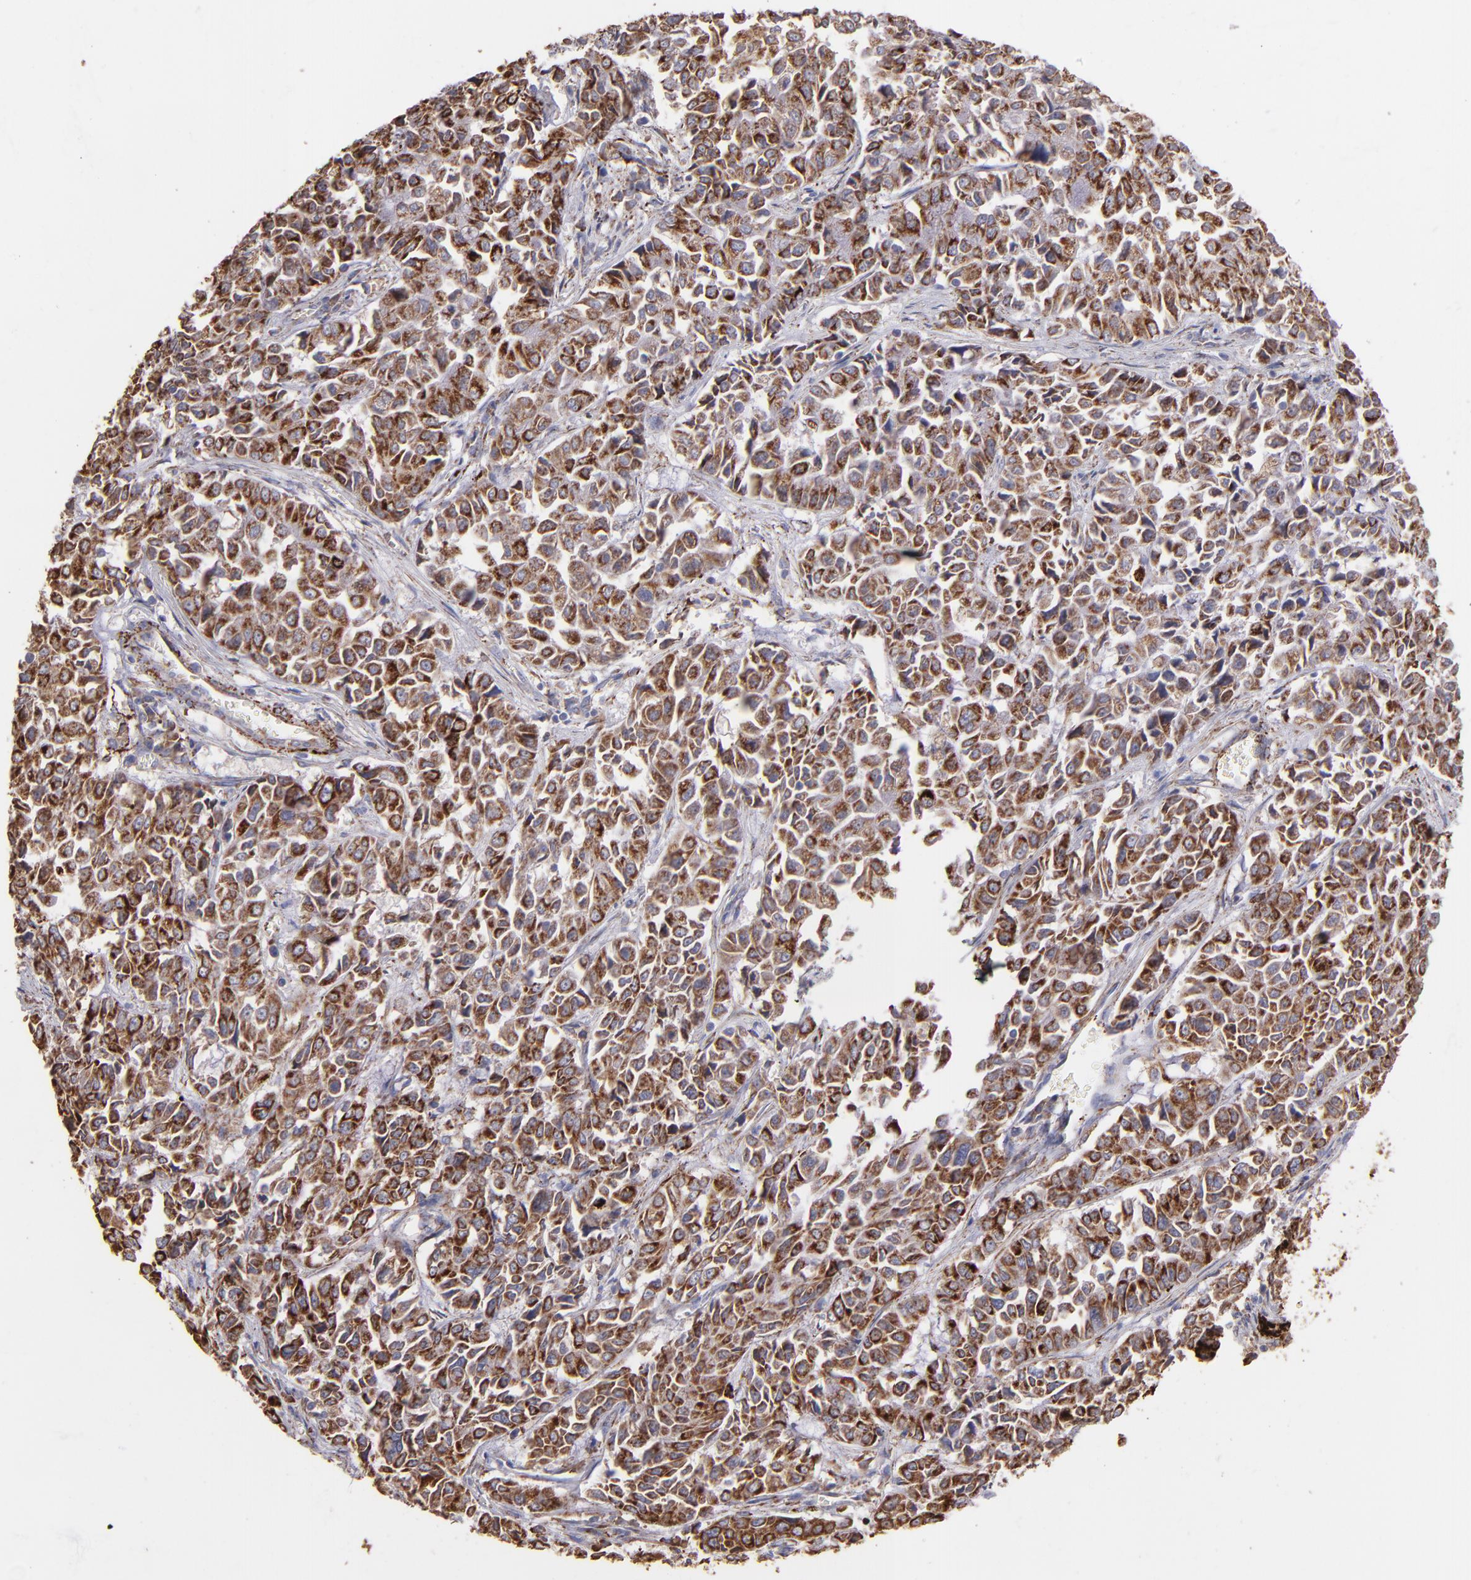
{"staining": {"intensity": "moderate", "quantity": ">75%", "location": "cytoplasmic/membranous"}, "tissue": "pancreatic cancer", "cell_type": "Tumor cells", "image_type": "cancer", "snomed": [{"axis": "morphology", "description": "Adenocarcinoma, NOS"}, {"axis": "topography", "description": "Pancreas"}], "caption": "Immunohistochemistry histopathology image of human adenocarcinoma (pancreatic) stained for a protein (brown), which shows medium levels of moderate cytoplasmic/membranous staining in approximately >75% of tumor cells.", "gene": "MAOB", "patient": {"sex": "female", "age": 52}}